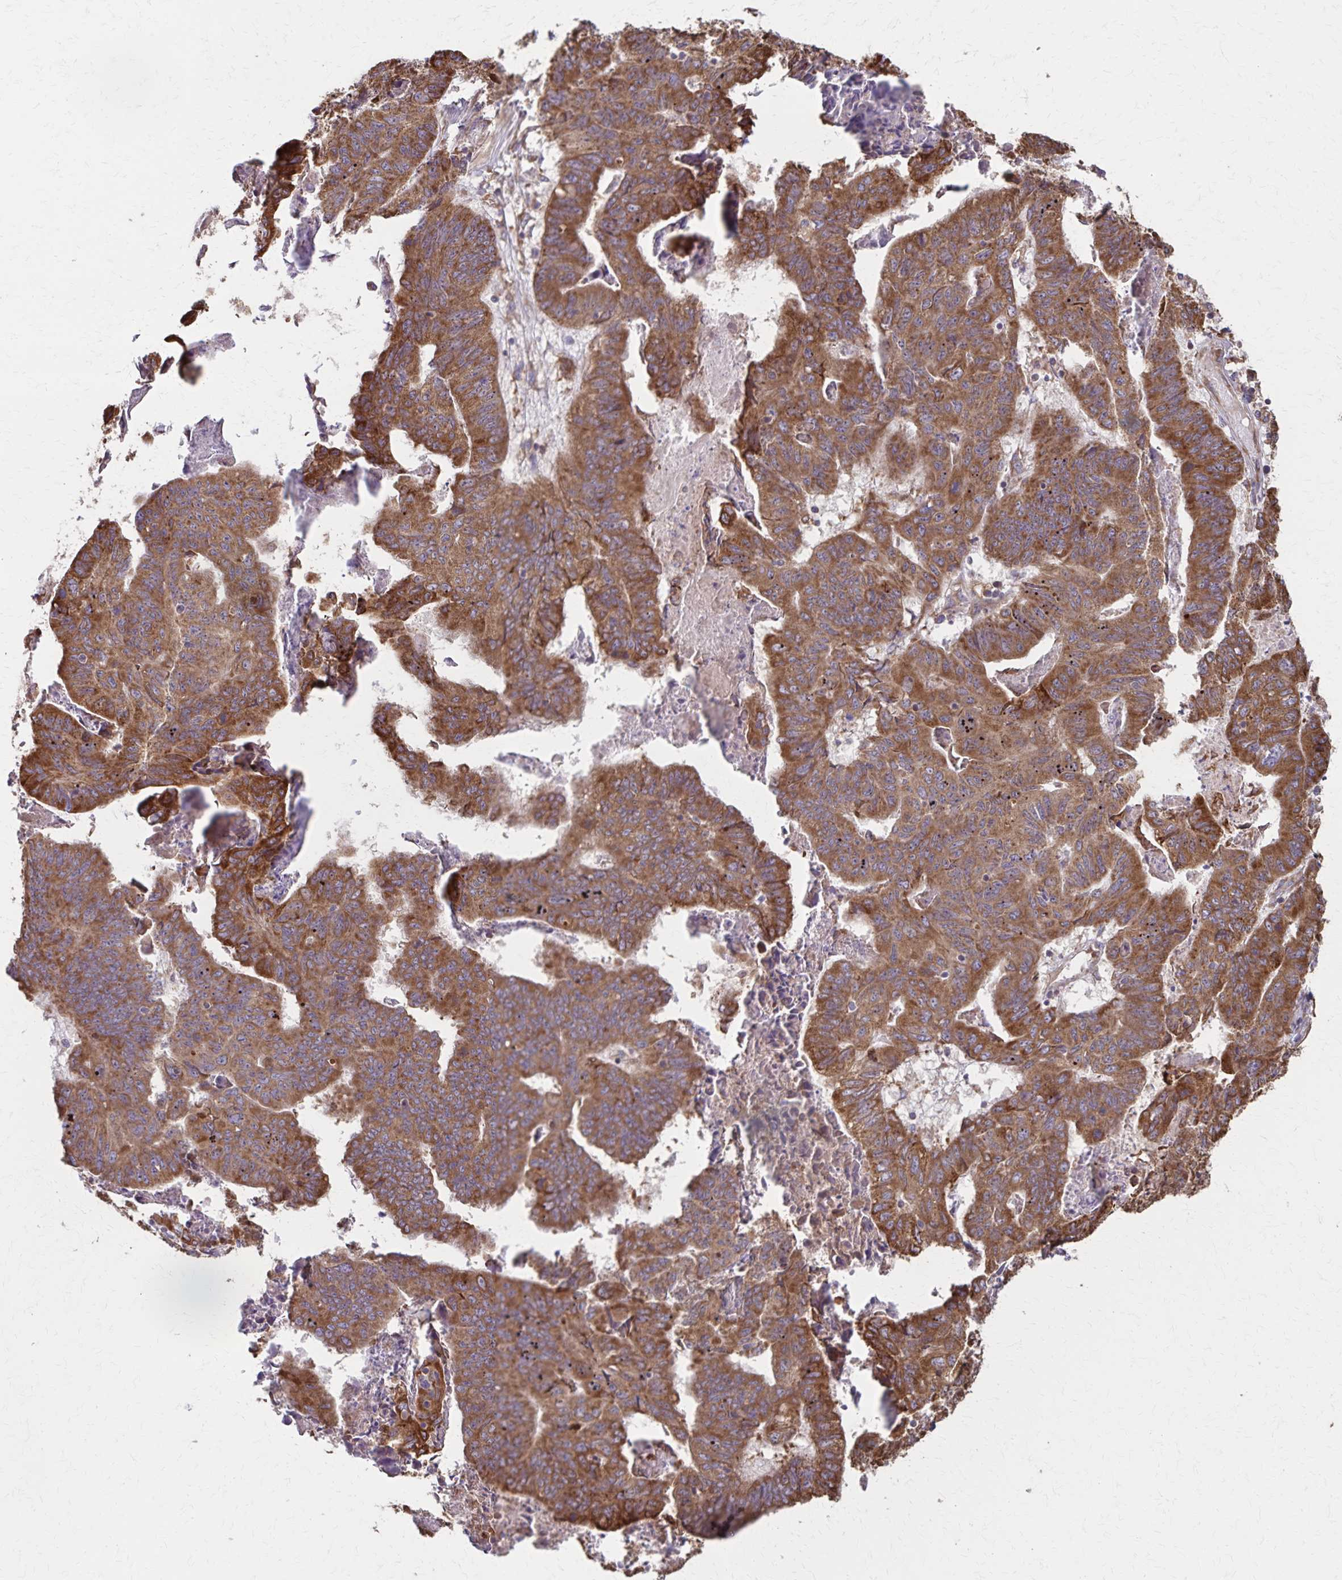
{"staining": {"intensity": "strong", "quantity": ">75%", "location": "cytoplasmic/membranous"}, "tissue": "stomach cancer", "cell_type": "Tumor cells", "image_type": "cancer", "snomed": [{"axis": "morphology", "description": "Adenocarcinoma, NOS"}, {"axis": "topography", "description": "Stomach, lower"}], "caption": "Stomach cancer (adenocarcinoma) was stained to show a protein in brown. There is high levels of strong cytoplasmic/membranous staining in approximately >75% of tumor cells.", "gene": "RNF10", "patient": {"sex": "male", "age": 77}}